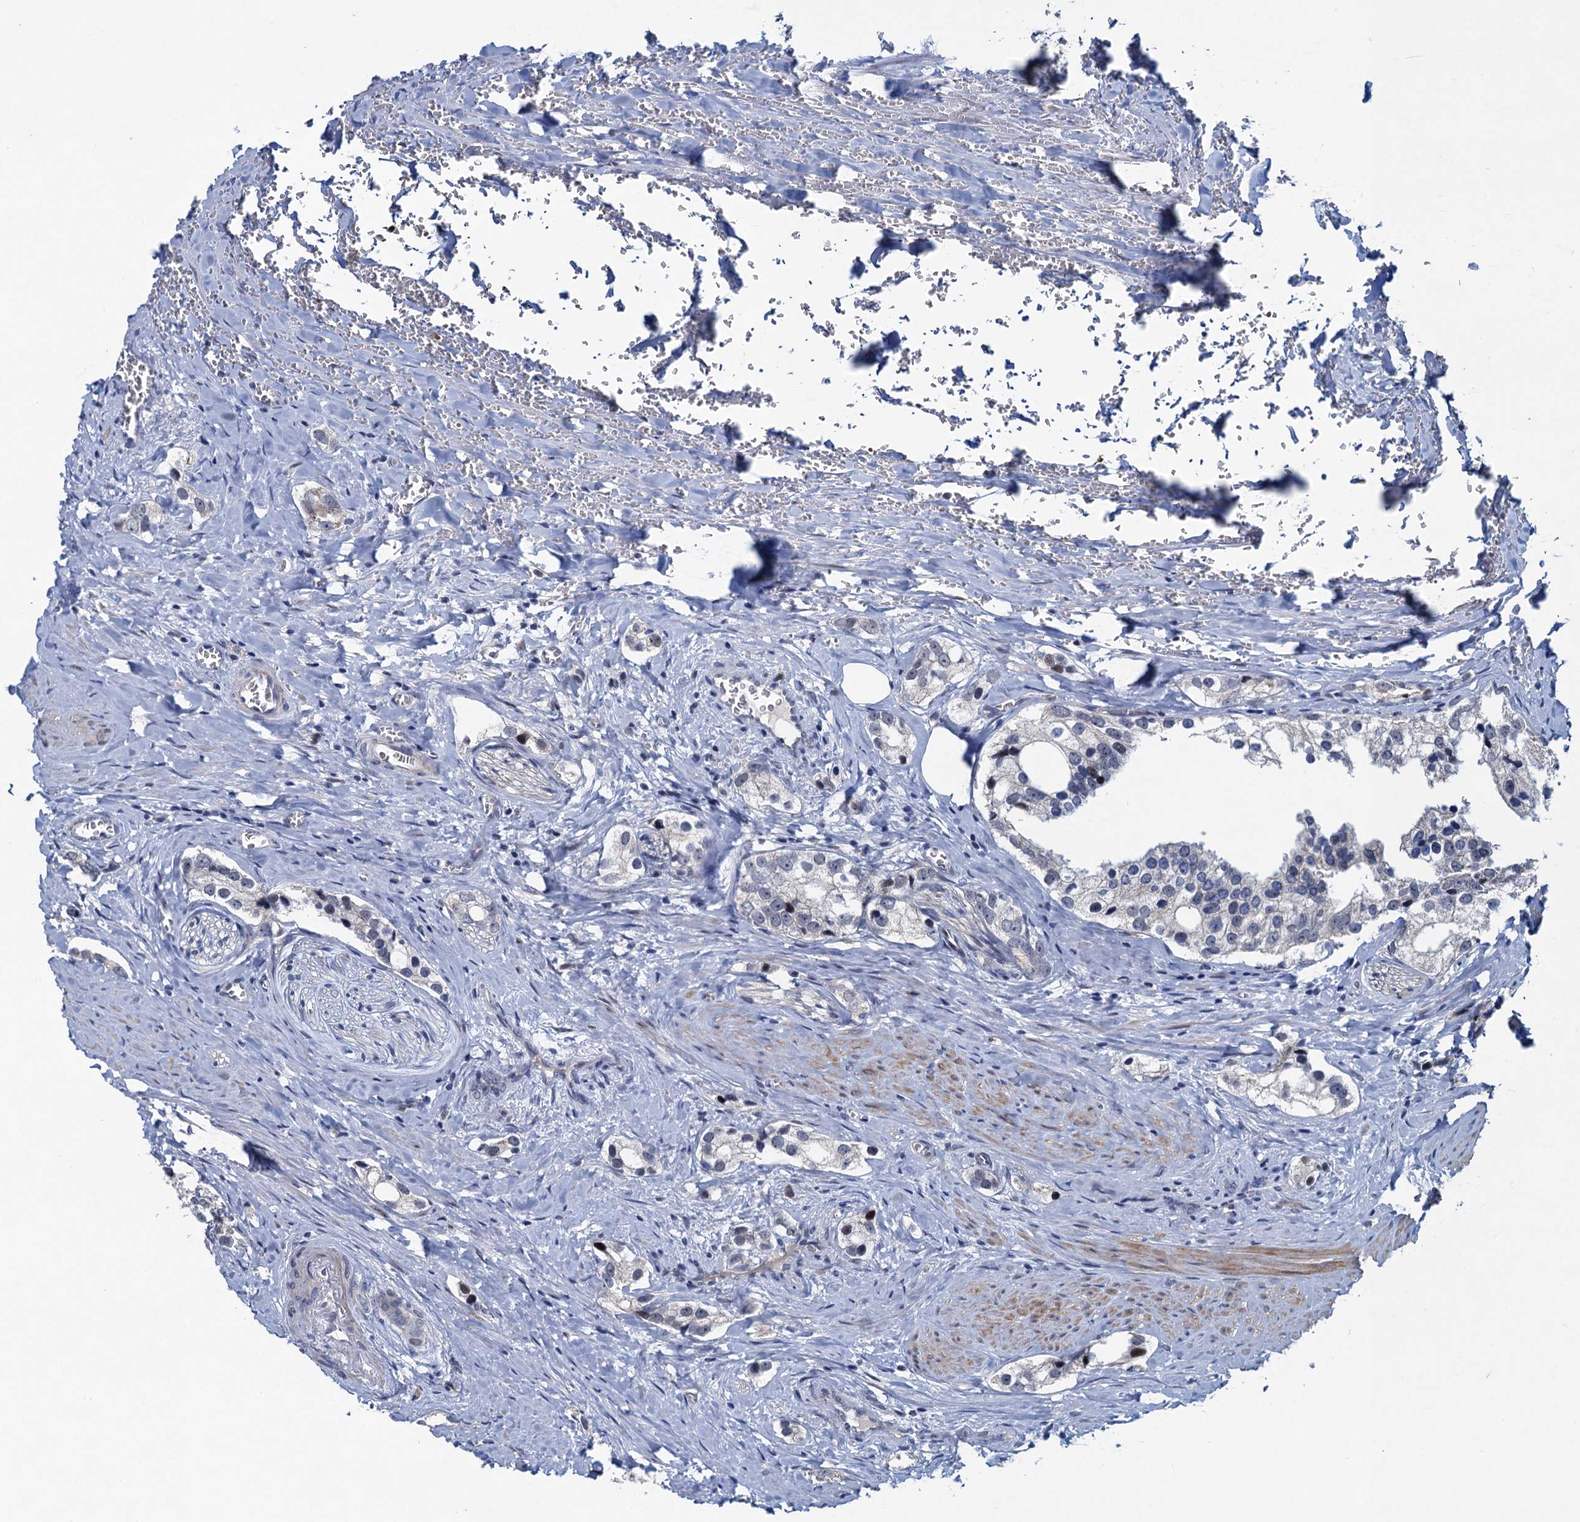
{"staining": {"intensity": "negative", "quantity": "none", "location": "none"}, "tissue": "prostate cancer", "cell_type": "Tumor cells", "image_type": "cancer", "snomed": [{"axis": "morphology", "description": "Adenocarcinoma, High grade"}, {"axis": "topography", "description": "Prostate"}], "caption": "High magnification brightfield microscopy of prostate adenocarcinoma (high-grade) stained with DAB (brown) and counterstained with hematoxylin (blue): tumor cells show no significant positivity.", "gene": "ATOSA", "patient": {"sex": "male", "age": 66}}